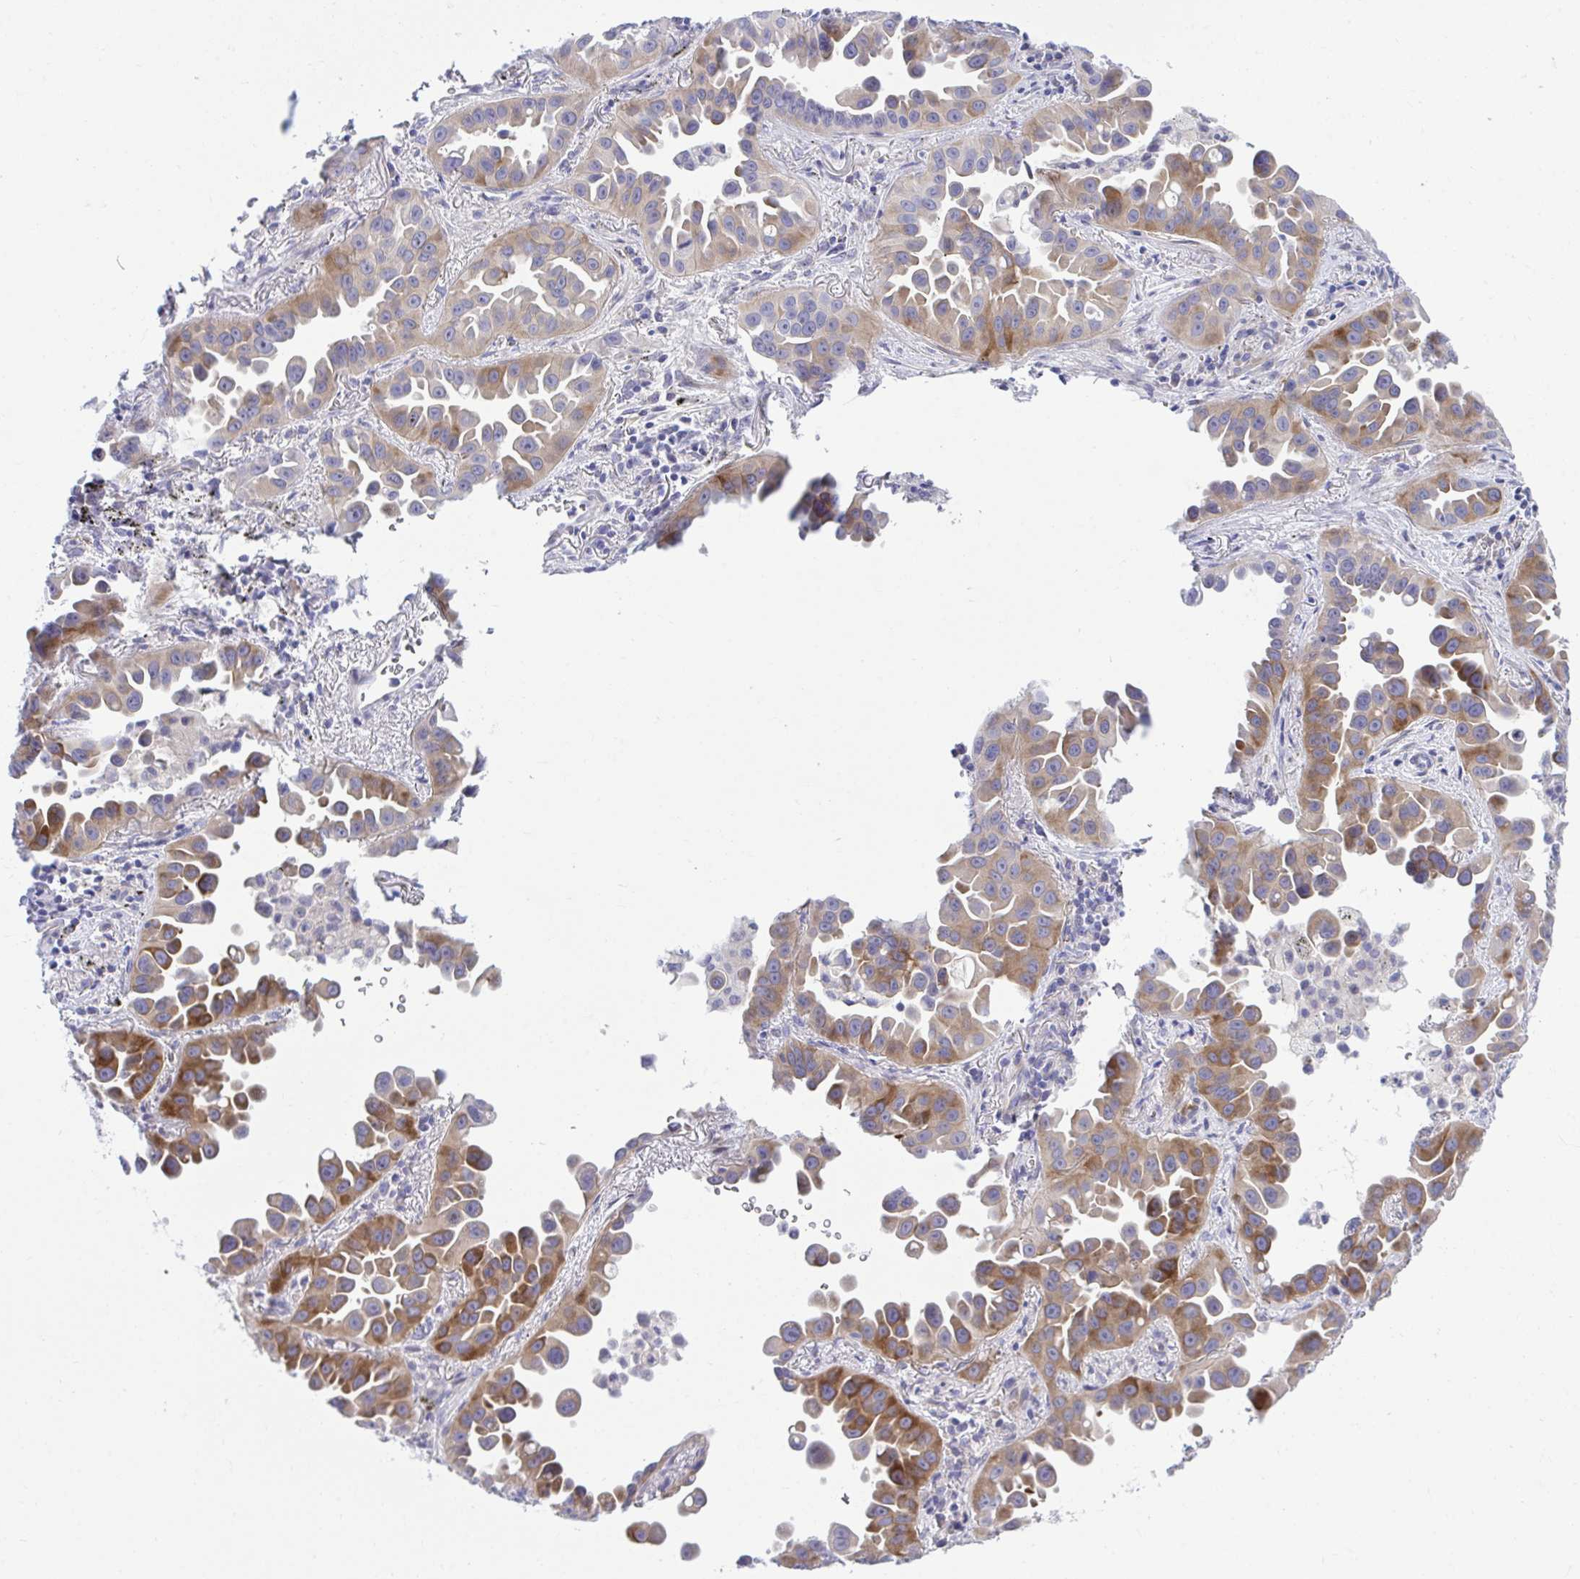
{"staining": {"intensity": "moderate", "quantity": "25%-75%", "location": "cytoplasmic/membranous"}, "tissue": "lung cancer", "cell_type": "Tumor cells", "image_type": "cancer", "snomed": [{"axis": "morphology", "description": "Adenocarcinoma, NOS"}, {"axis": "topography", "description": "Lung"}], "caption": "Protein expression analysis of lung cancer exhibits moderate cytoplasmic/membranous positivity in about 25%-75% of tumor cells. (DAB (3,3'-diaminobenzidine) IHC, brown staining for protein, blue staining for nuclei).", "gene": "MED9", "patient": {"sex": "male", "age": 68}}